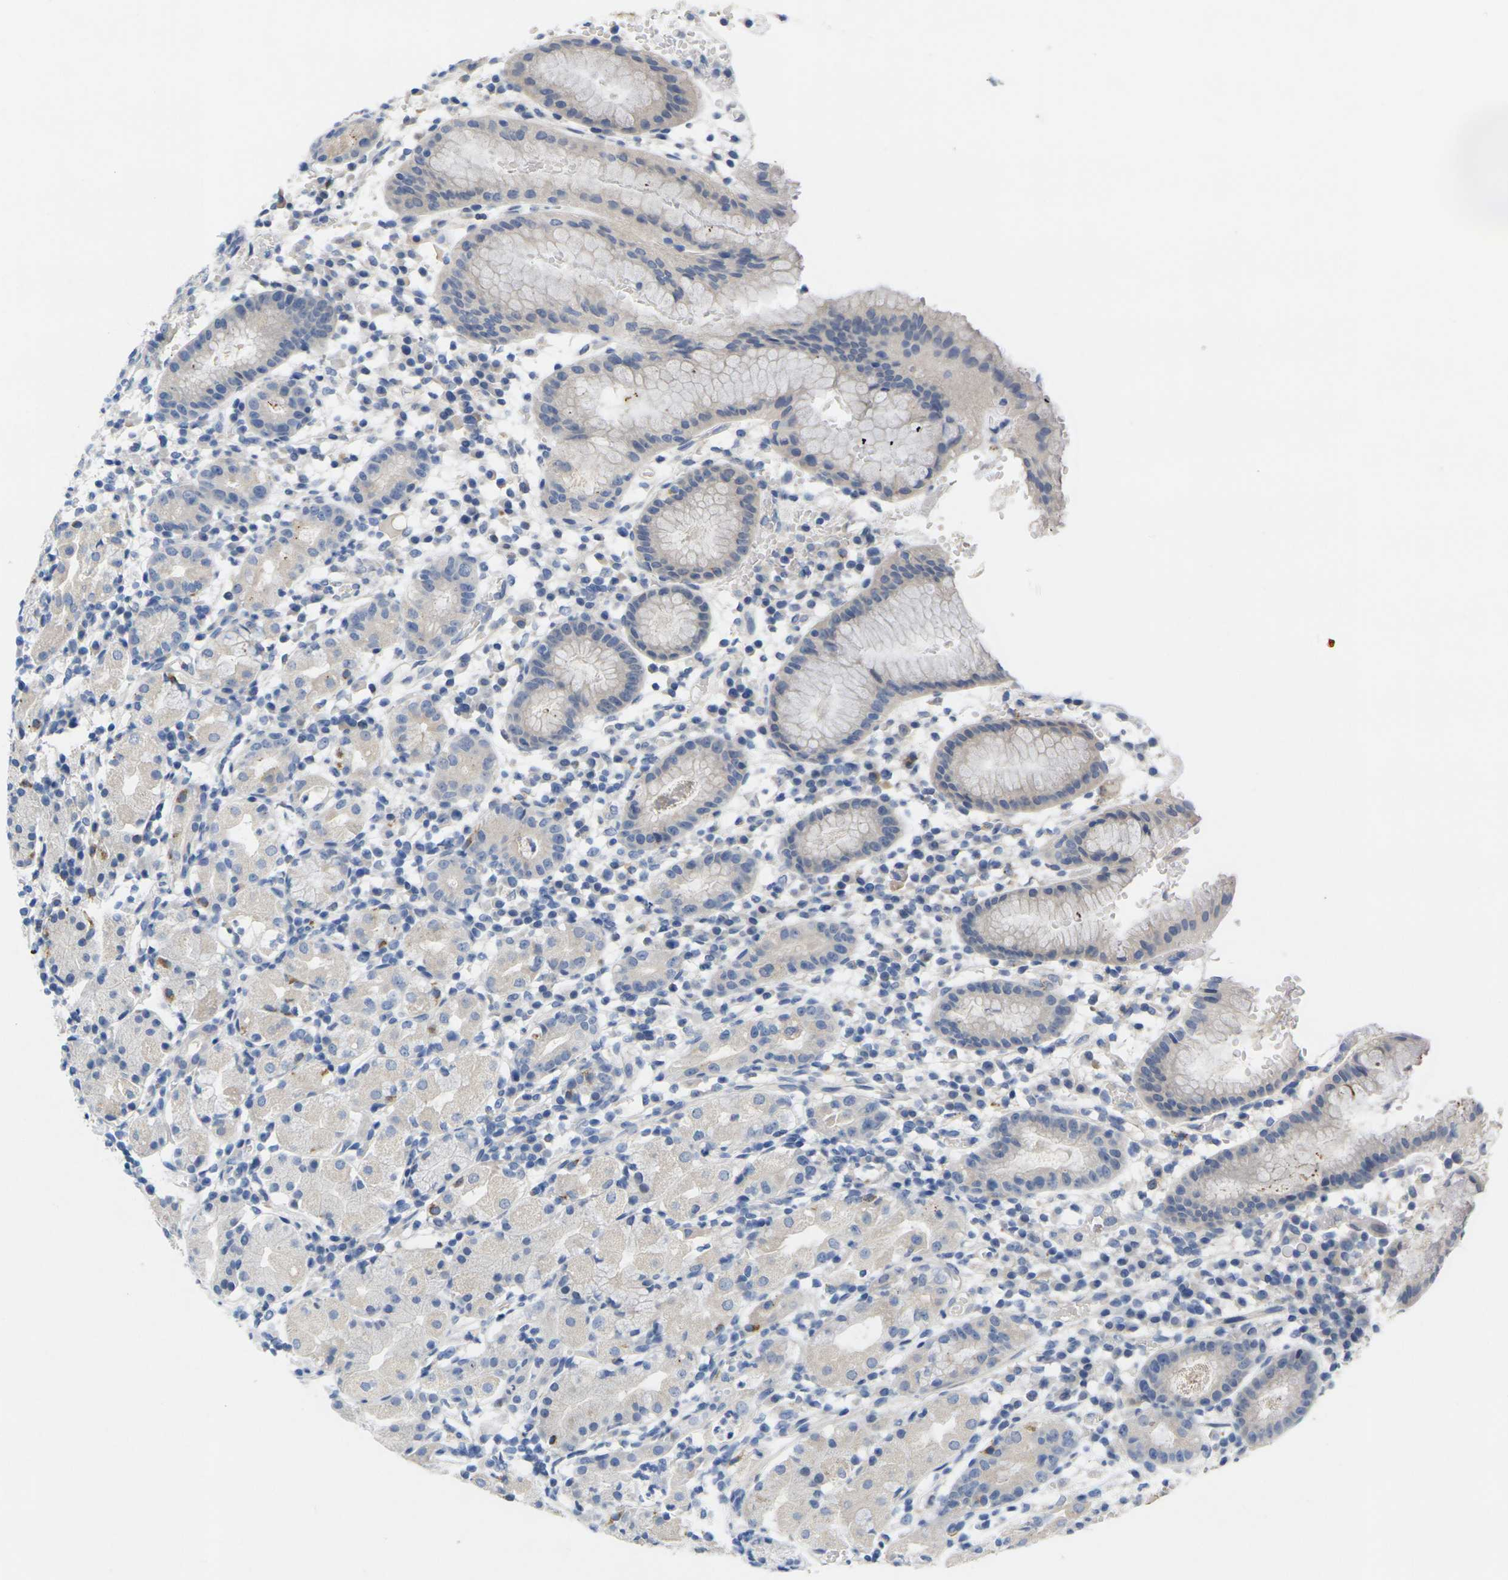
{"staining": {"intensity": "negative", "quantity": "none", "location": "none"}, "tissue": "stomach", "cell_type": "Glandular cells", "image_type": "normal", "snomed": [{"axis": "morphology", "description": "Normal tissue, NOS"}, {"axis": "topography", "description": "Stomach"}, {"axis": "topography", "description": "Stomach, lower"}], "caption": "The micrograph demonstrates no significant positivity in glandular cells of stomach. Brightfield microscopy of immunohistochemistry stained with DAB (brown) and hematoxylin (blue), captured at high magnification.", "gene": "TNNI3", "patient": {"sex": "female", "age": 75}}